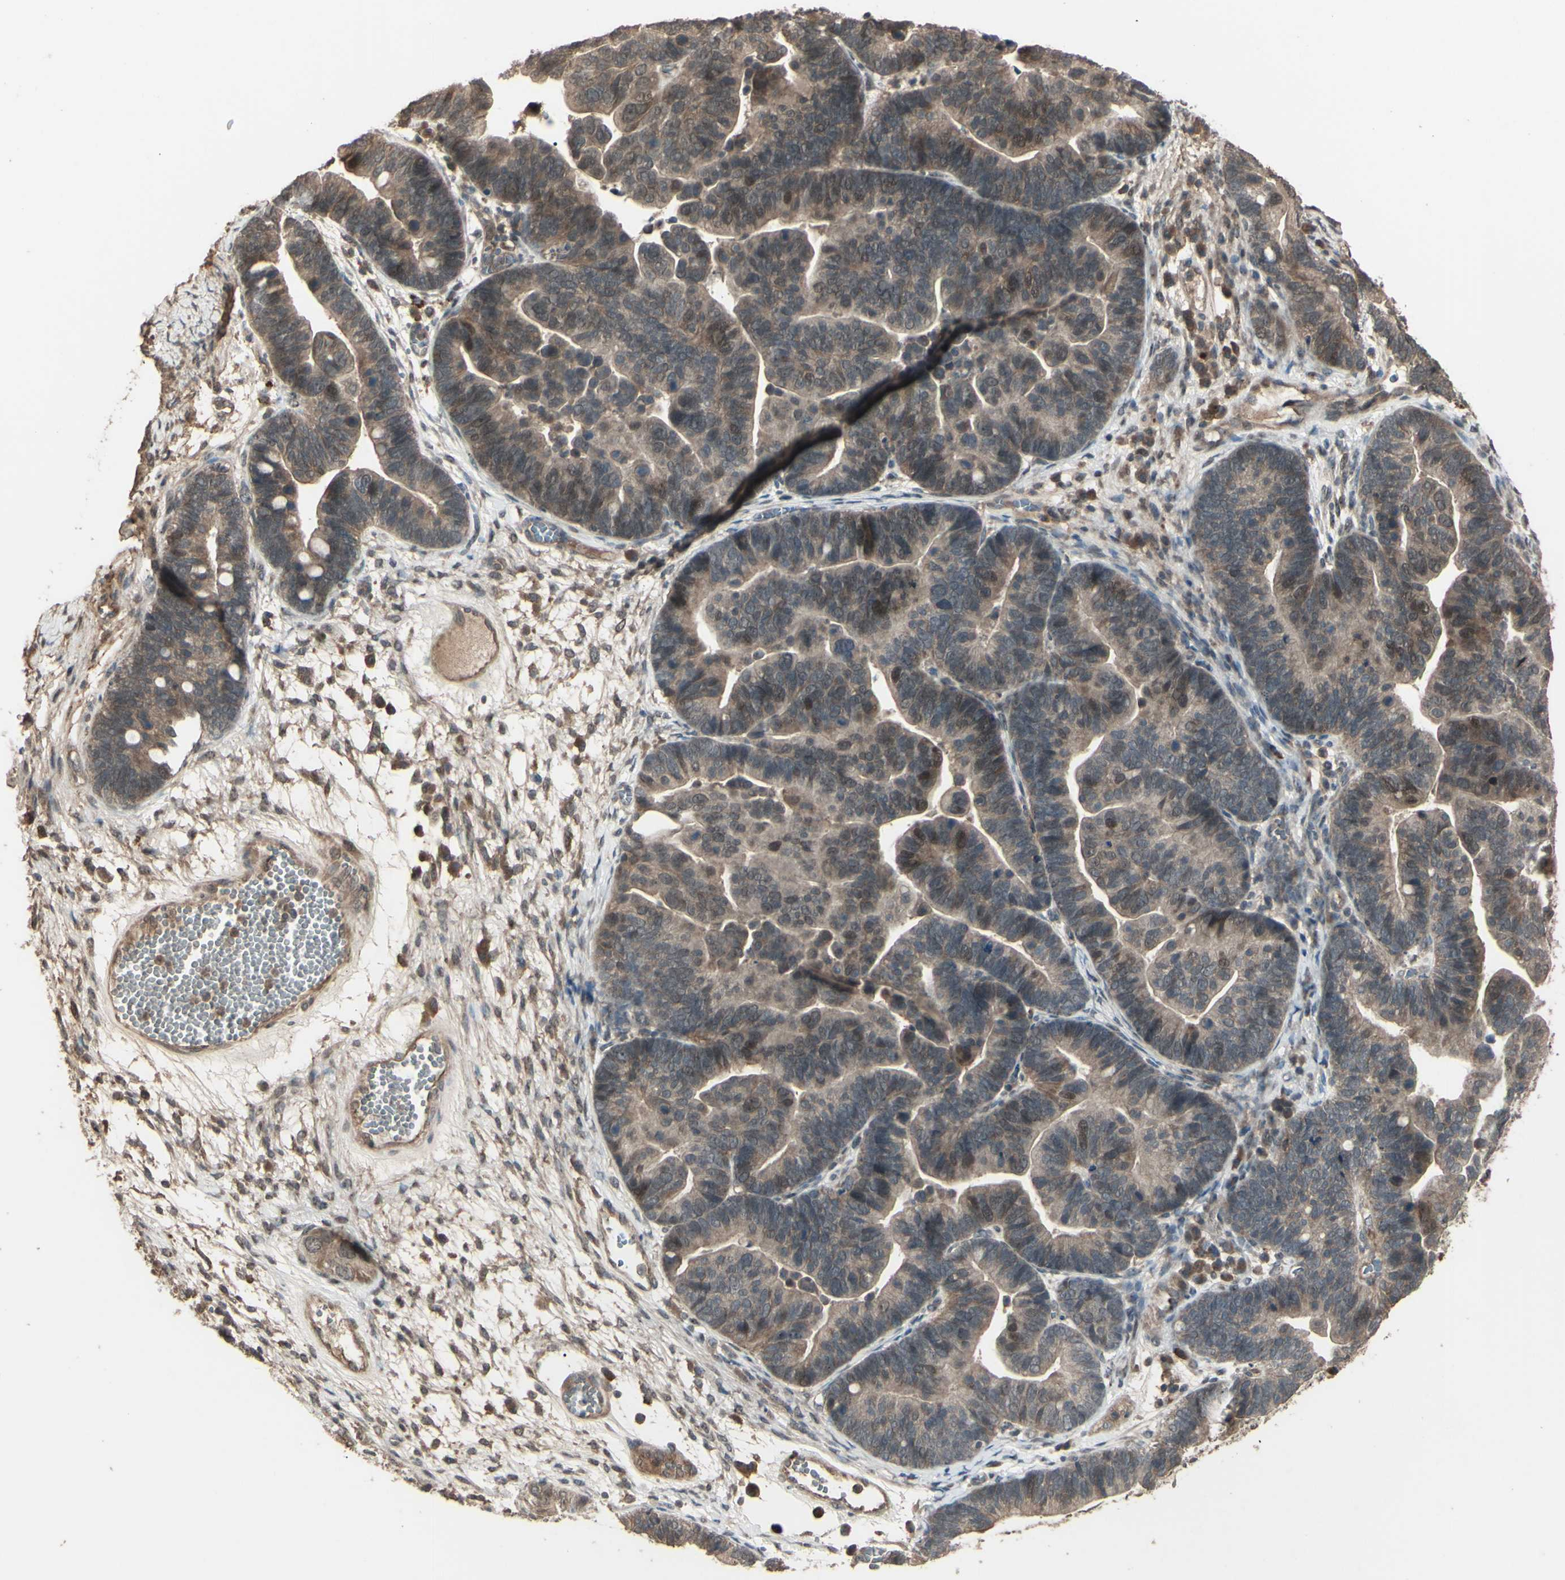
{"staining": {"intensity": "weak", "quantity": ">75%", "location": "cytoplasmic/membranous,nuclear"}, "tissue": "ovarian cancer", "cell_type": "Tumor cells", "image_type": "cancer", "snomed": [{"axis": "morphology", "description": "Cystadenocarcinoma, serous, NOS"}, {"axis": "topography", "description": "Ovary"}], "caption": "Tumor cells demonstrate low levels of weak cytoplasmic/membranous and nuclear staining in about >75% of cells in ovarian cancer.", "gene": "GNAS", "patient": {"sex": "female", "age": 56}}